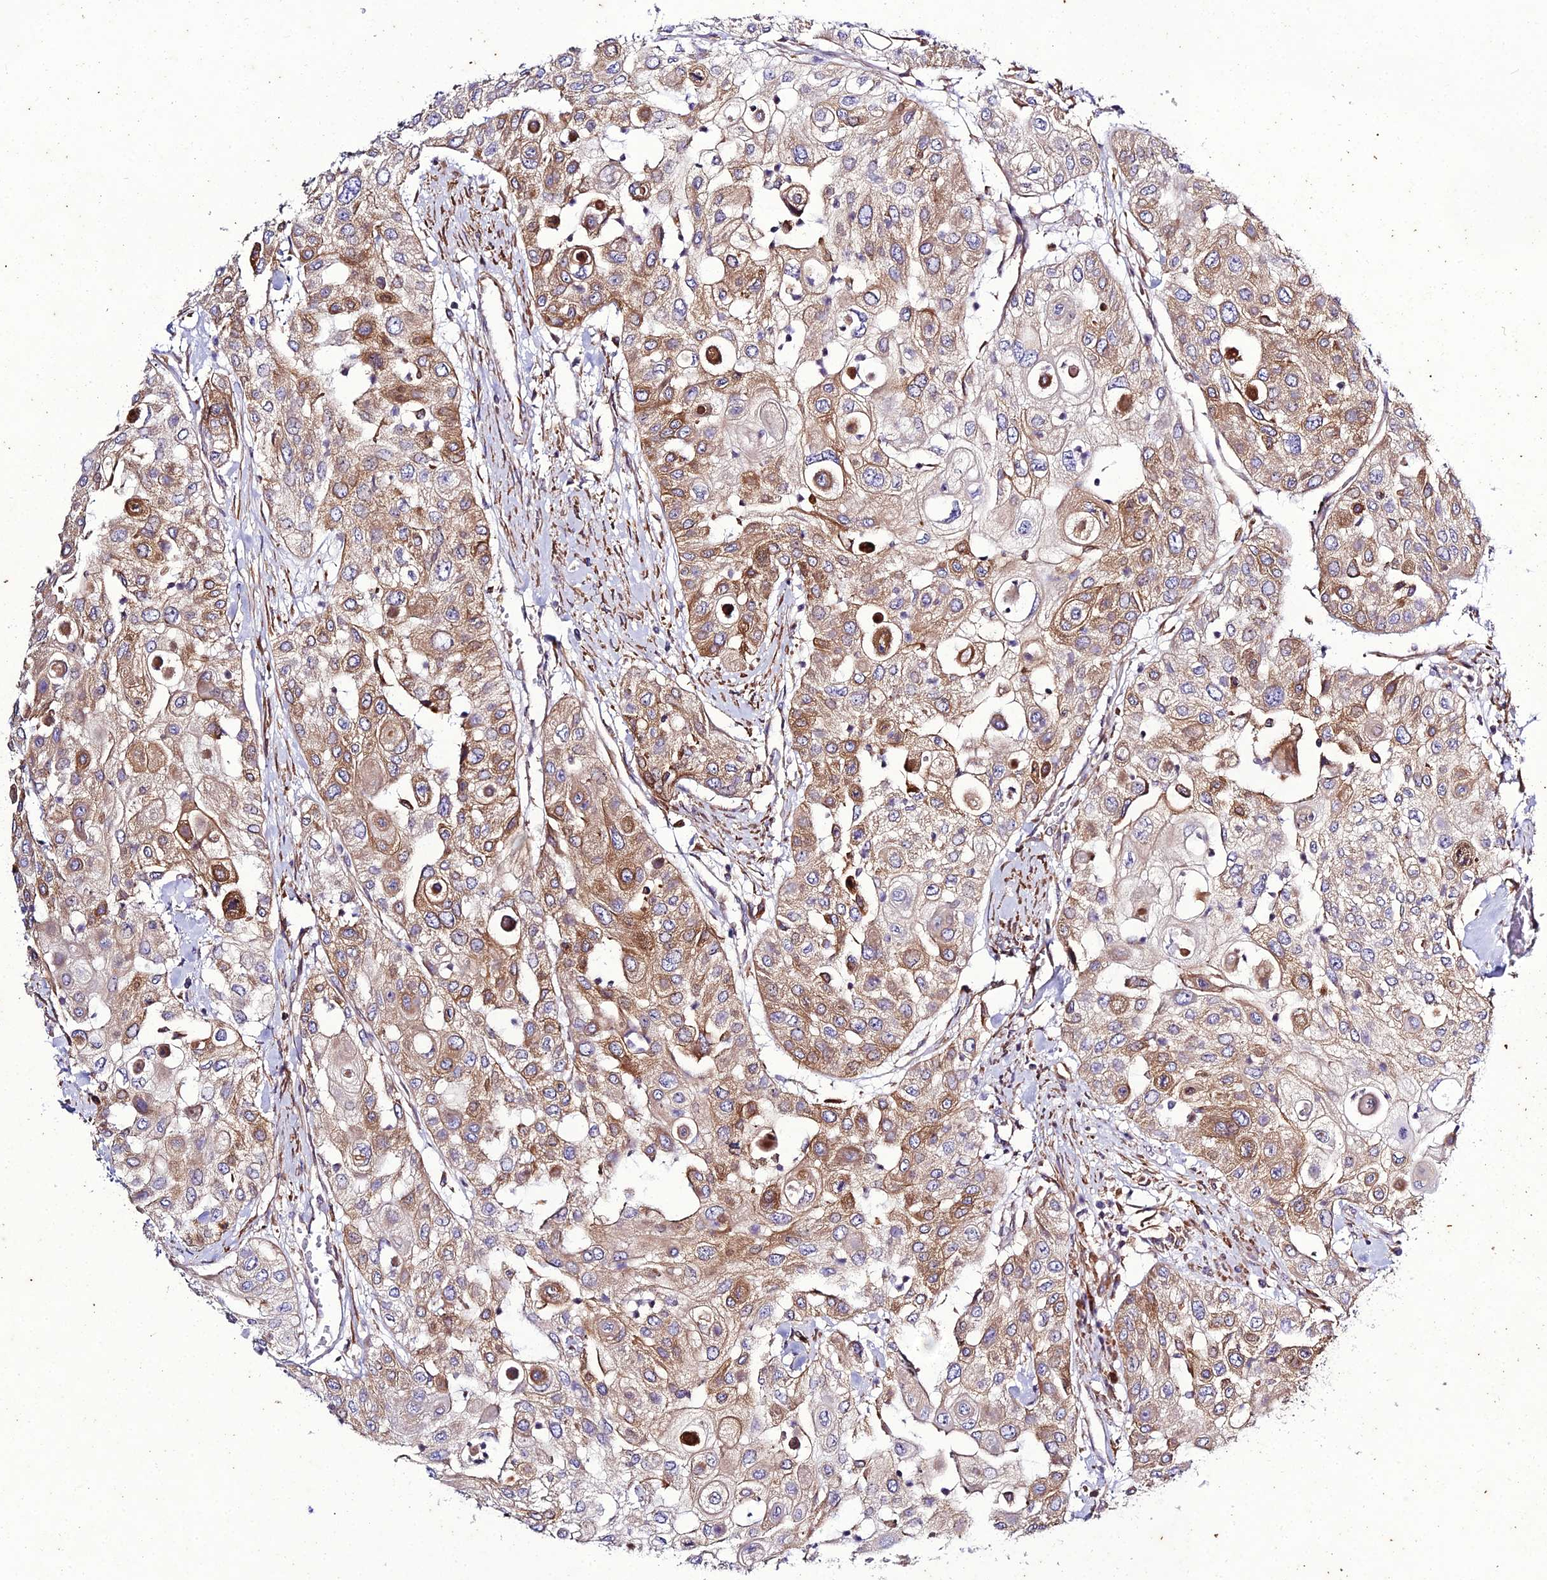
{"staining": {"intensity": "moderate", "quantity": ">75%", "location": "cytoplasmic/membranous"}, "tissue": "urothelial cancer", "cell_type": "Tumor cells", "image_type": "cancer", "snomed": [{"axis": "morphology", "description": "Urothelial carcinoma, High grade"}, {"axis": "topography", "description": "Urinary bladder"}], "caption": "Immunohistochemical staining of human urothelial carcinoma (high-grade) demonstrates moderate cytoplasmic/membranous protein staining in about >75% of tumor cells.", "gene": "ARL6IP1", "patient": {"sex": "female", "age": 79}}